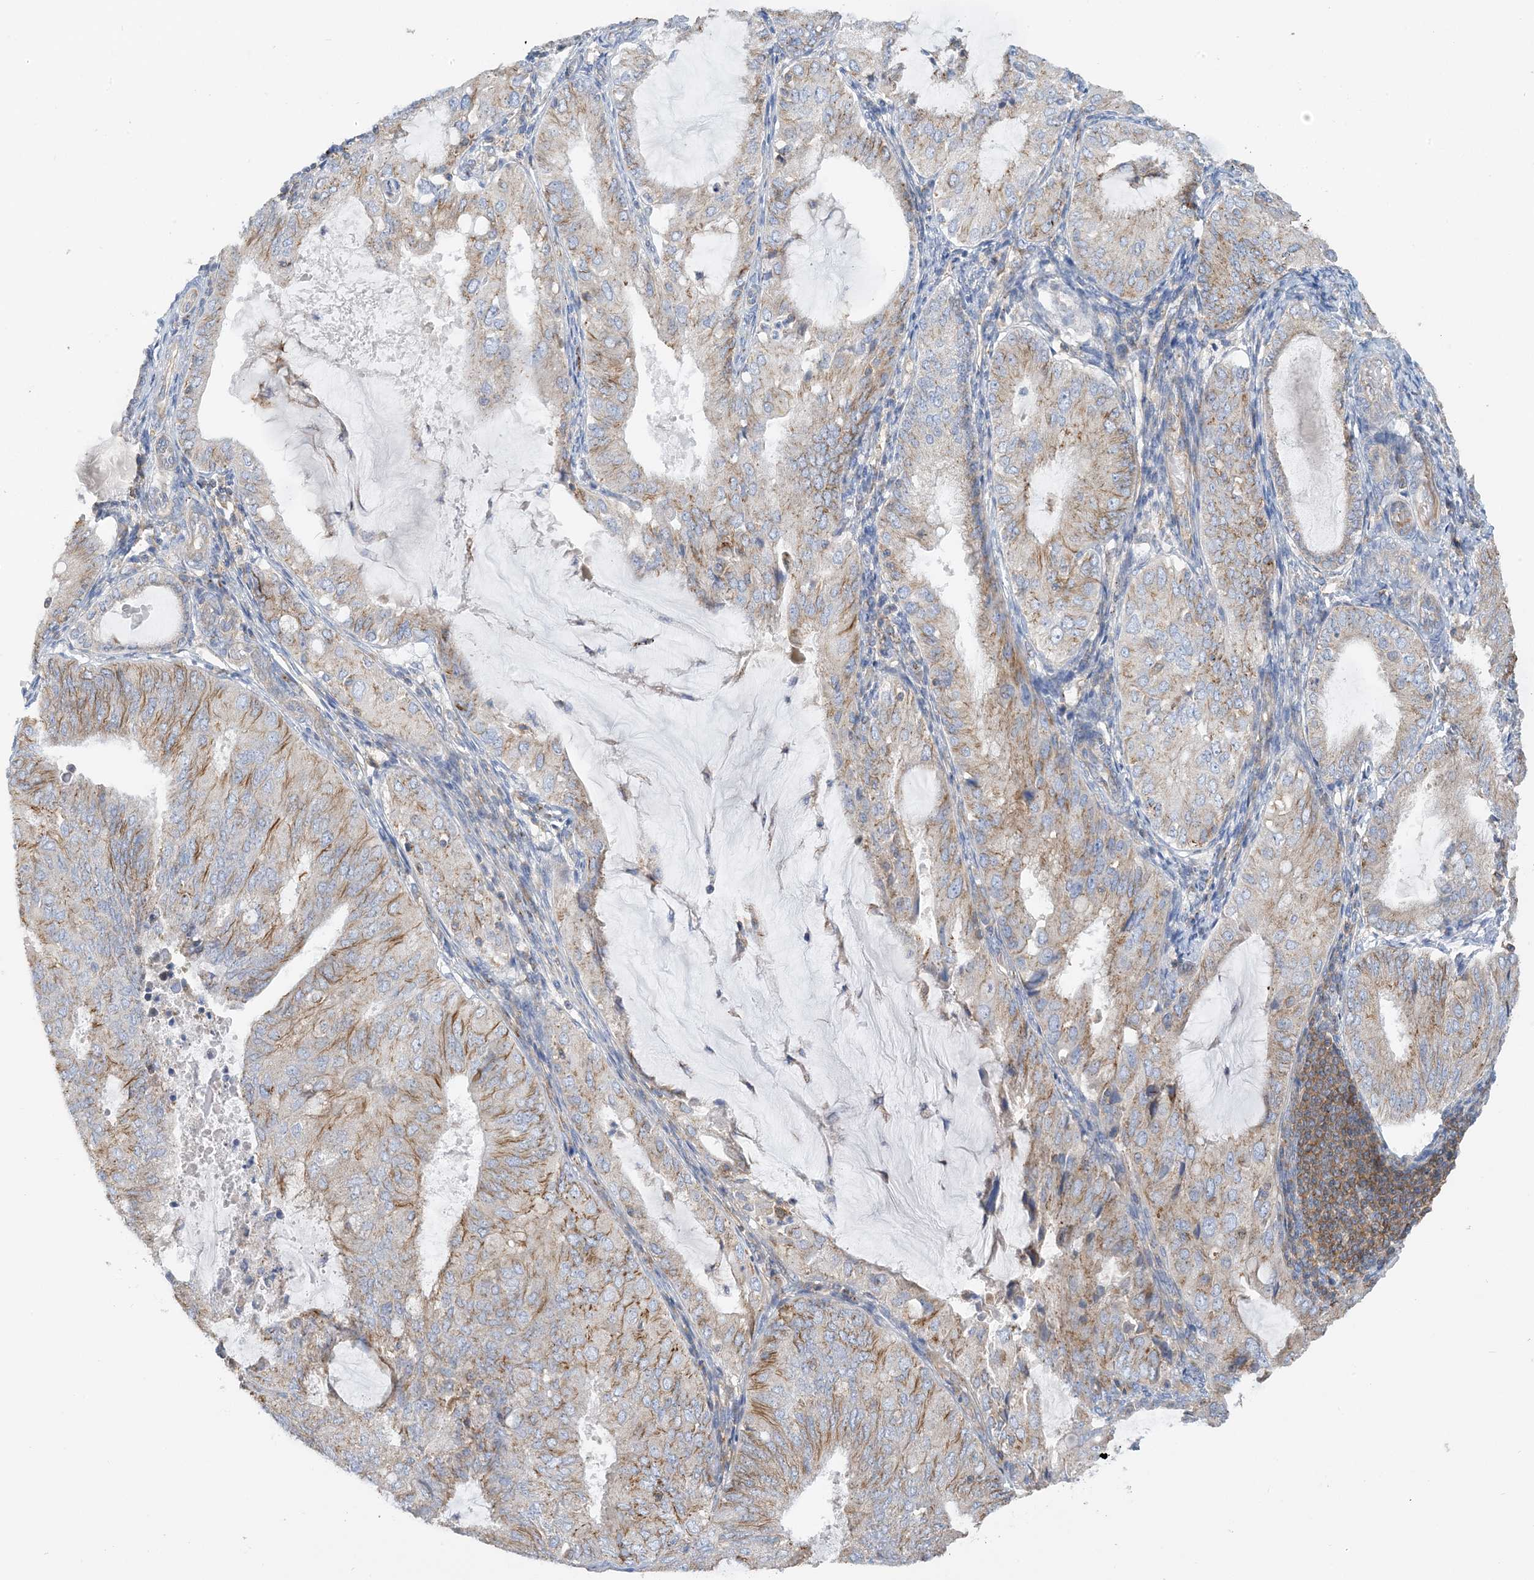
{"staining": {"intensity": "weak", "quantity": ">75%", "location": "cytoplasmic/membranous"}, "tissue": "endometrial cancer", "cell_type": "Tumor cells", "image_type": "cancer", "snomed": [{"axis": "morphology", "description": "Adenocarcinoma, NOS"}, {"axis": "topography", "description": "Endometrium"}], "caption": "Tumor cells display low levels of weak cytoplasmic/membranous positivity in approximately >75% of cells in human adenocarcinoma (endometrial).", "gene": "CALHM5", "patient": {"sex": "female", "age": 81}}